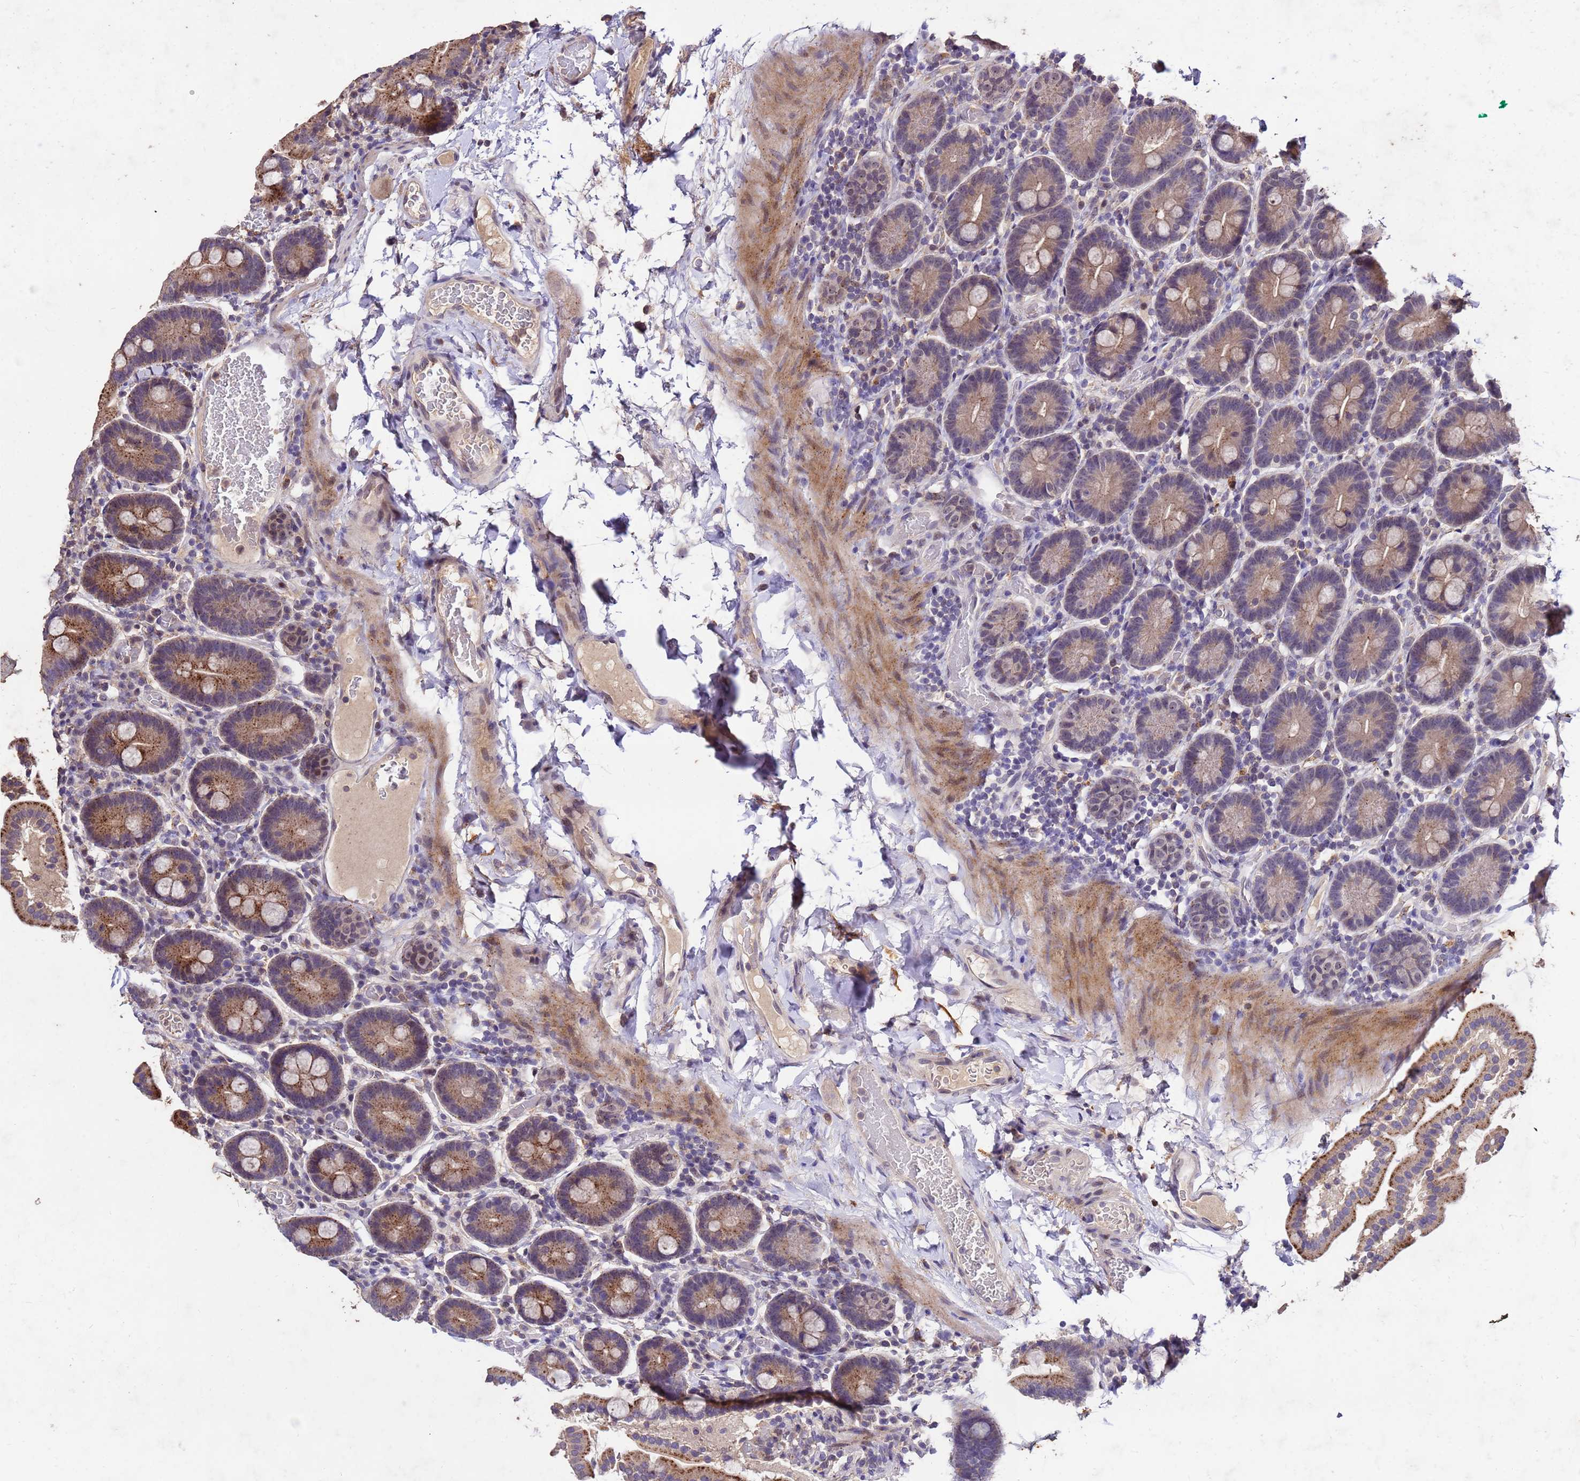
{"staining": {"intensity": "strong", "quantity": "25%-75%", "location": "cytoplasmic/membranous"}, "tissue": "duodenum", "cell_type": "Glandular cells", "image_type": "normal", "snomed": [{"axis": "morphology", "description": "Normal tissue, NOS"}, {"axis": "topography", "description": "Duodenum"}], "caption": "The immunohistochemical stain labels strong cytoplasmic/membranous positivity in glandular cells of benign duodenum. (Brightfield microscopy of DAB IHC at high magnification).", "gene": "TOR4A", "patient": {"sex": "male", "age": 55}}